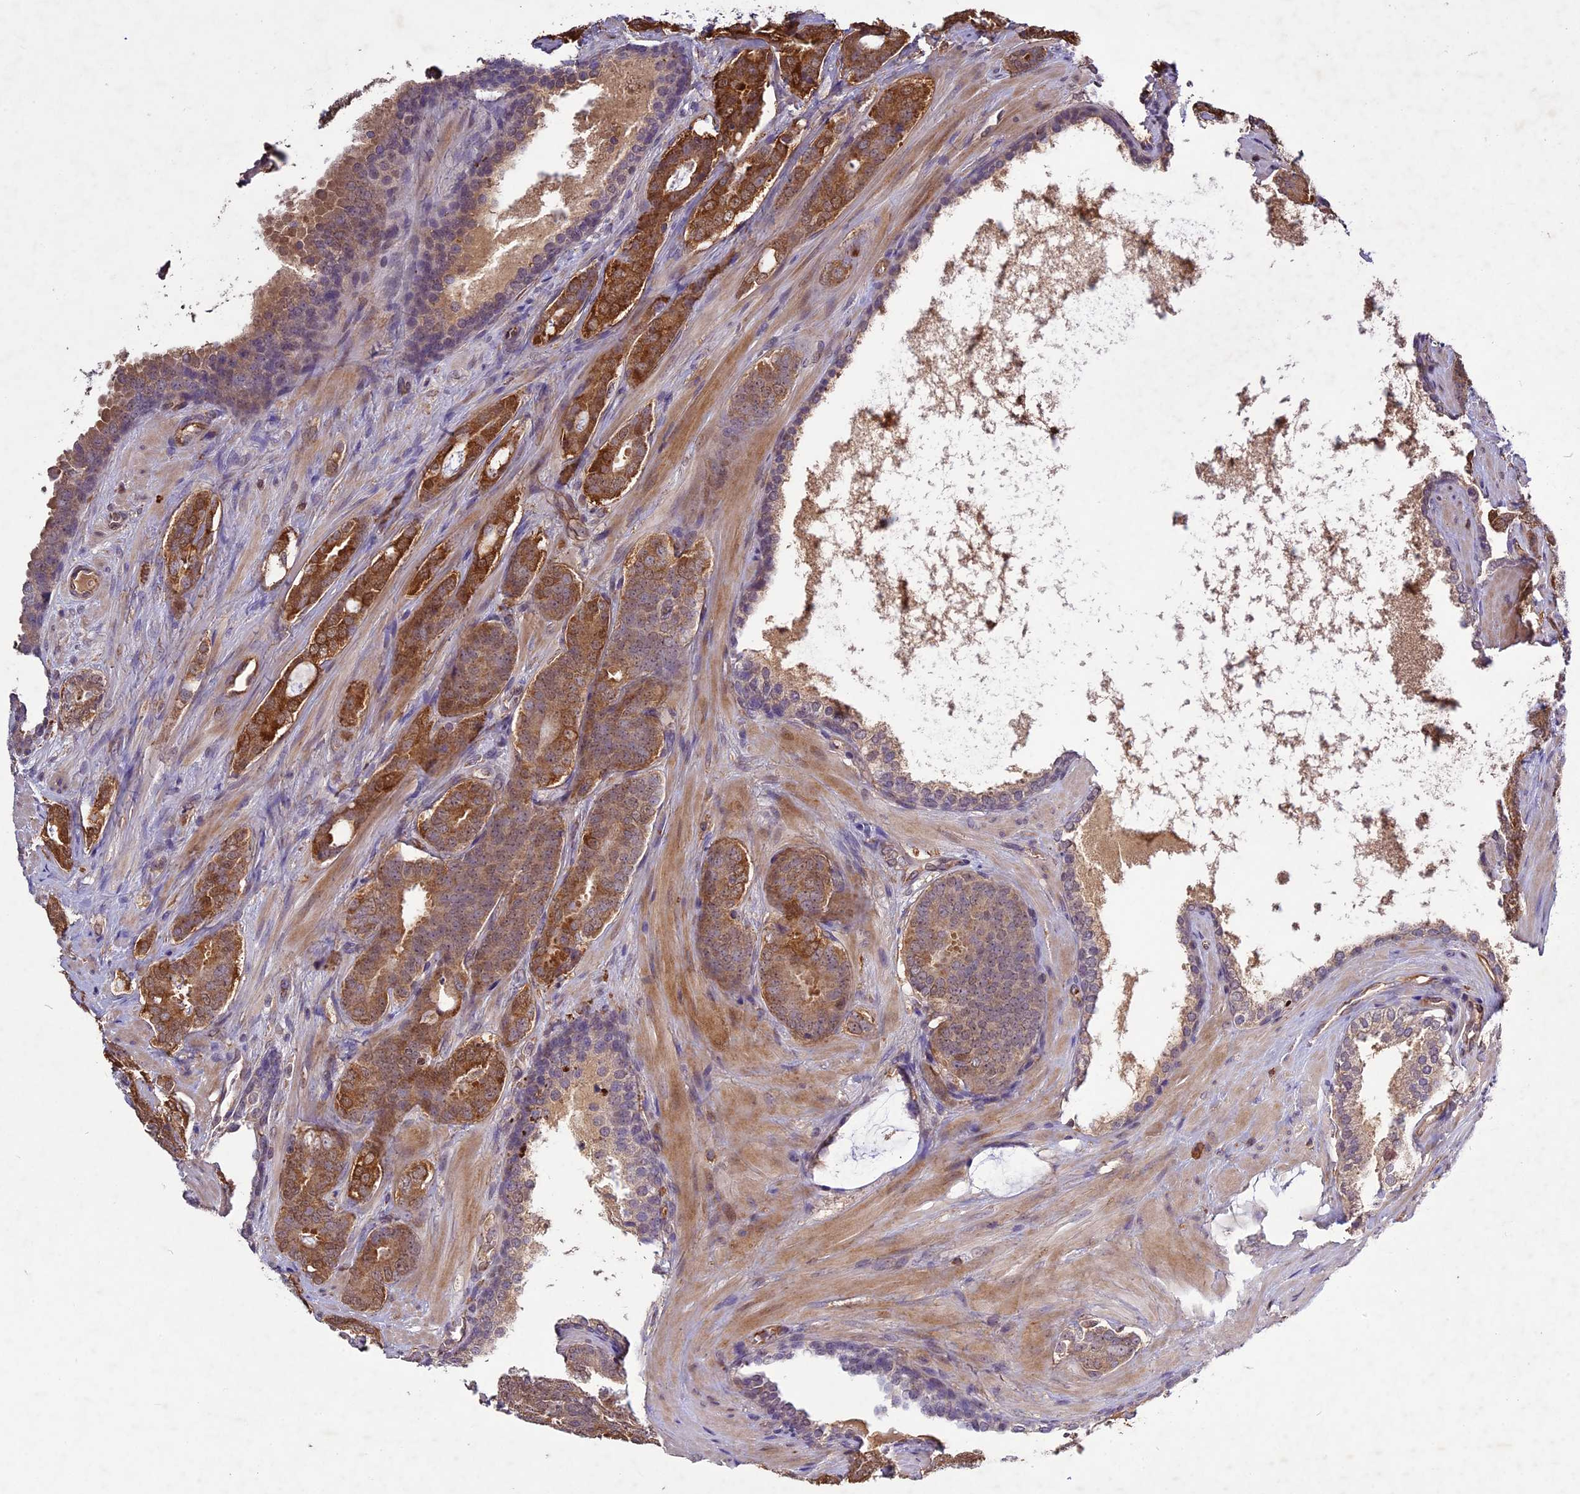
{"staining": {"intensity": "moderate", "quantity": "25%-75%", "location": "cytoplasmic/membranous"}, "tissue": "prostate cancer", "cell_type": "Tumor cells", "image_type": "cancer", "snomed": [{"axis": "morphology", "description": "Adenocarcinoma, High grade"}, {"axis": "topography", "description": "Prostate"}], "caption": "About 25%-75% of tumor cells in human prostate high-grade adenocarcinoma show moderate cytoplasmic/membranous protein expression as visualized by brown immunohistochemical staining.", "gene": "C3orf70", "patient": {"sex": "male", "age": 63}}